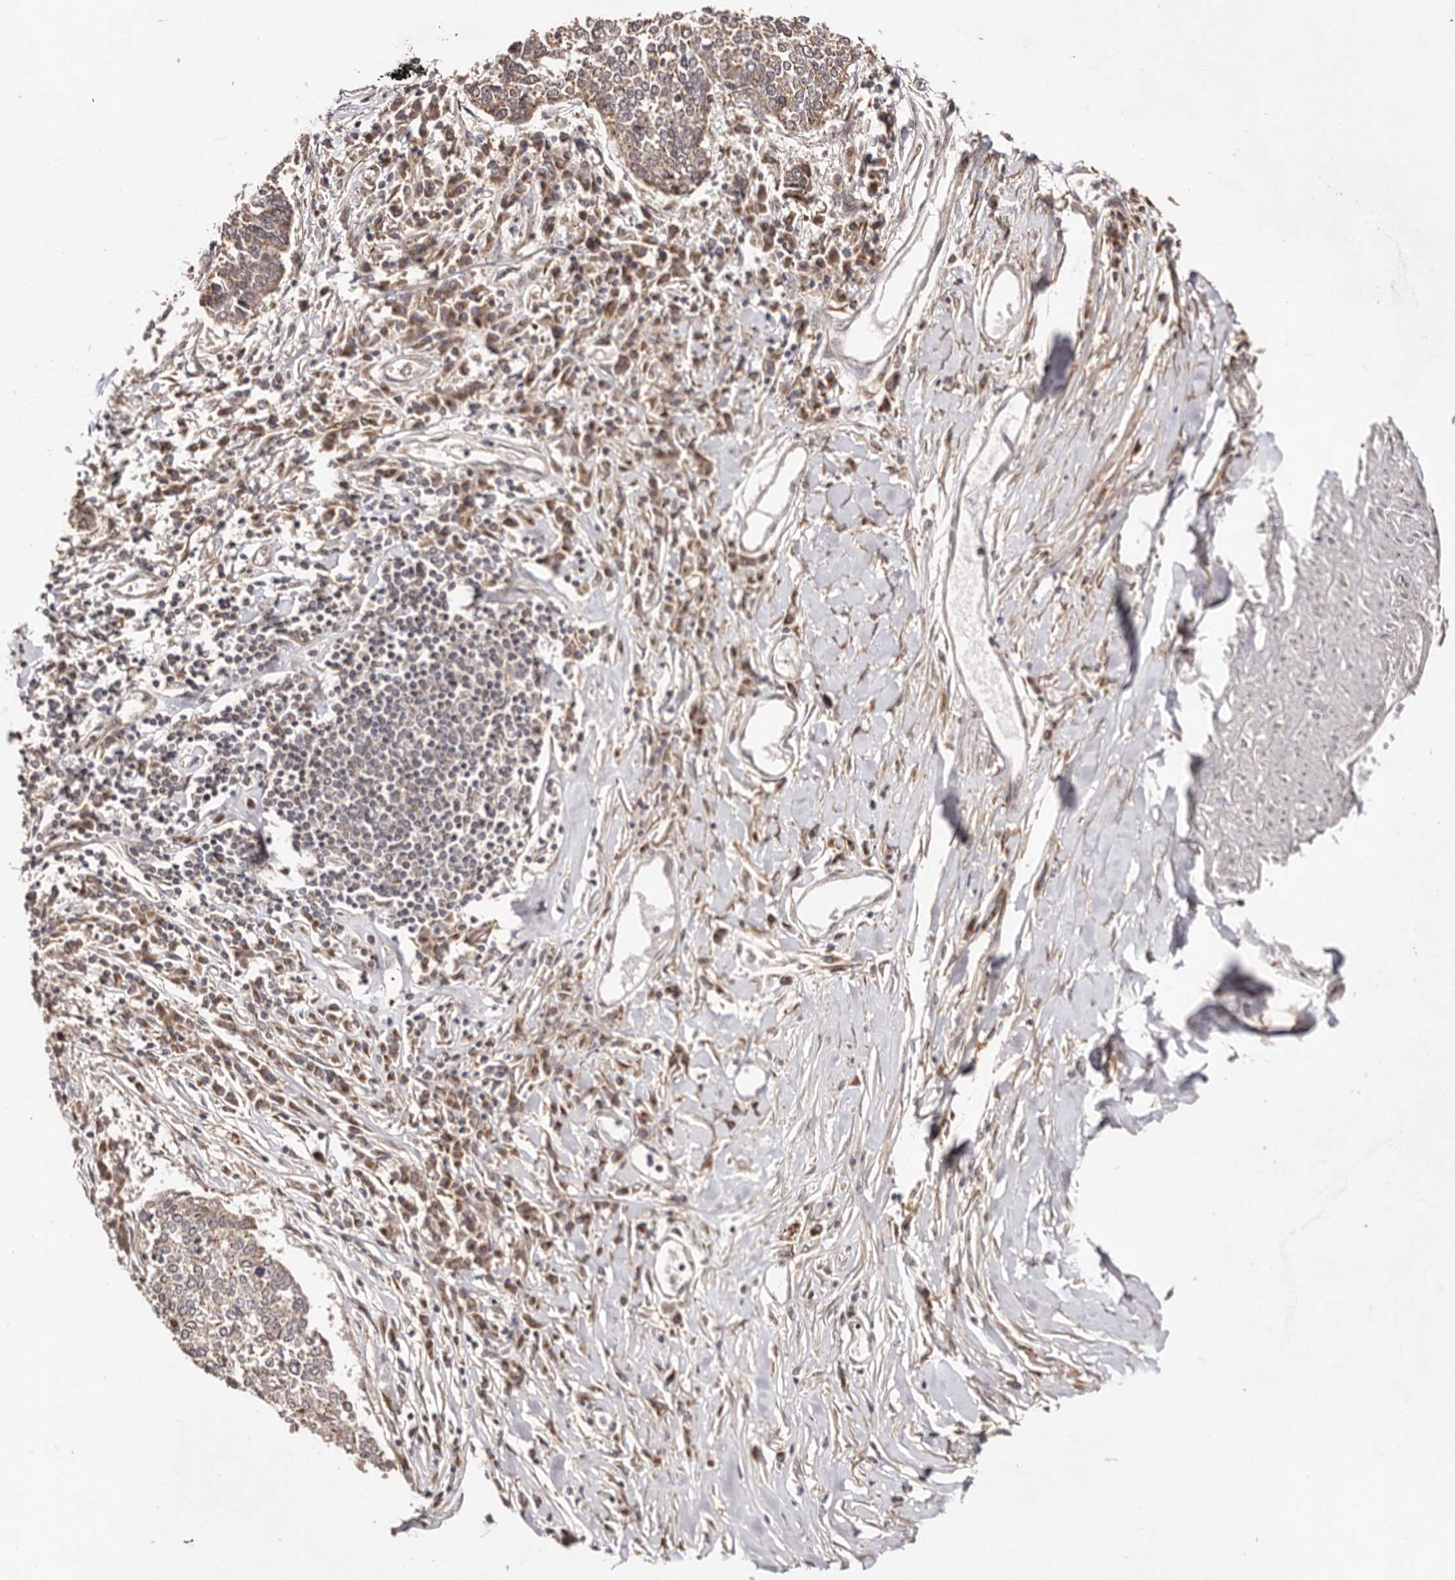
{"staining": {"intensity": "weak", "quantity": "25%-75%", "location": "cytoplasmic/membranous"}, "tissue": "lung cancer", "cell_type": "Tumor cells", "image_type": "cancer", "snomed": [{"axis": "morphology", "description": "Normal tissue, NOS"}, {"axis": "morphology", "description": "Squamous cell carcinoma, NOS"}, {"axis": "topography", "description": "Cartilage tissue"}, {"axis": "topography", "description": "Bronchus"}, {"axis": "topography", "description": "Lung"}, {"axis": "topography", "description": "Peripheral nerve tissue"}], "caption": "Human lung squamous cell carcinoma stained with a brown dye displays weak cytoplasmic/membranous positive expression in about 25%-75% of tumor cells.", "gene": "EGR3", "patient": {"sex": "female", "age": 49}}